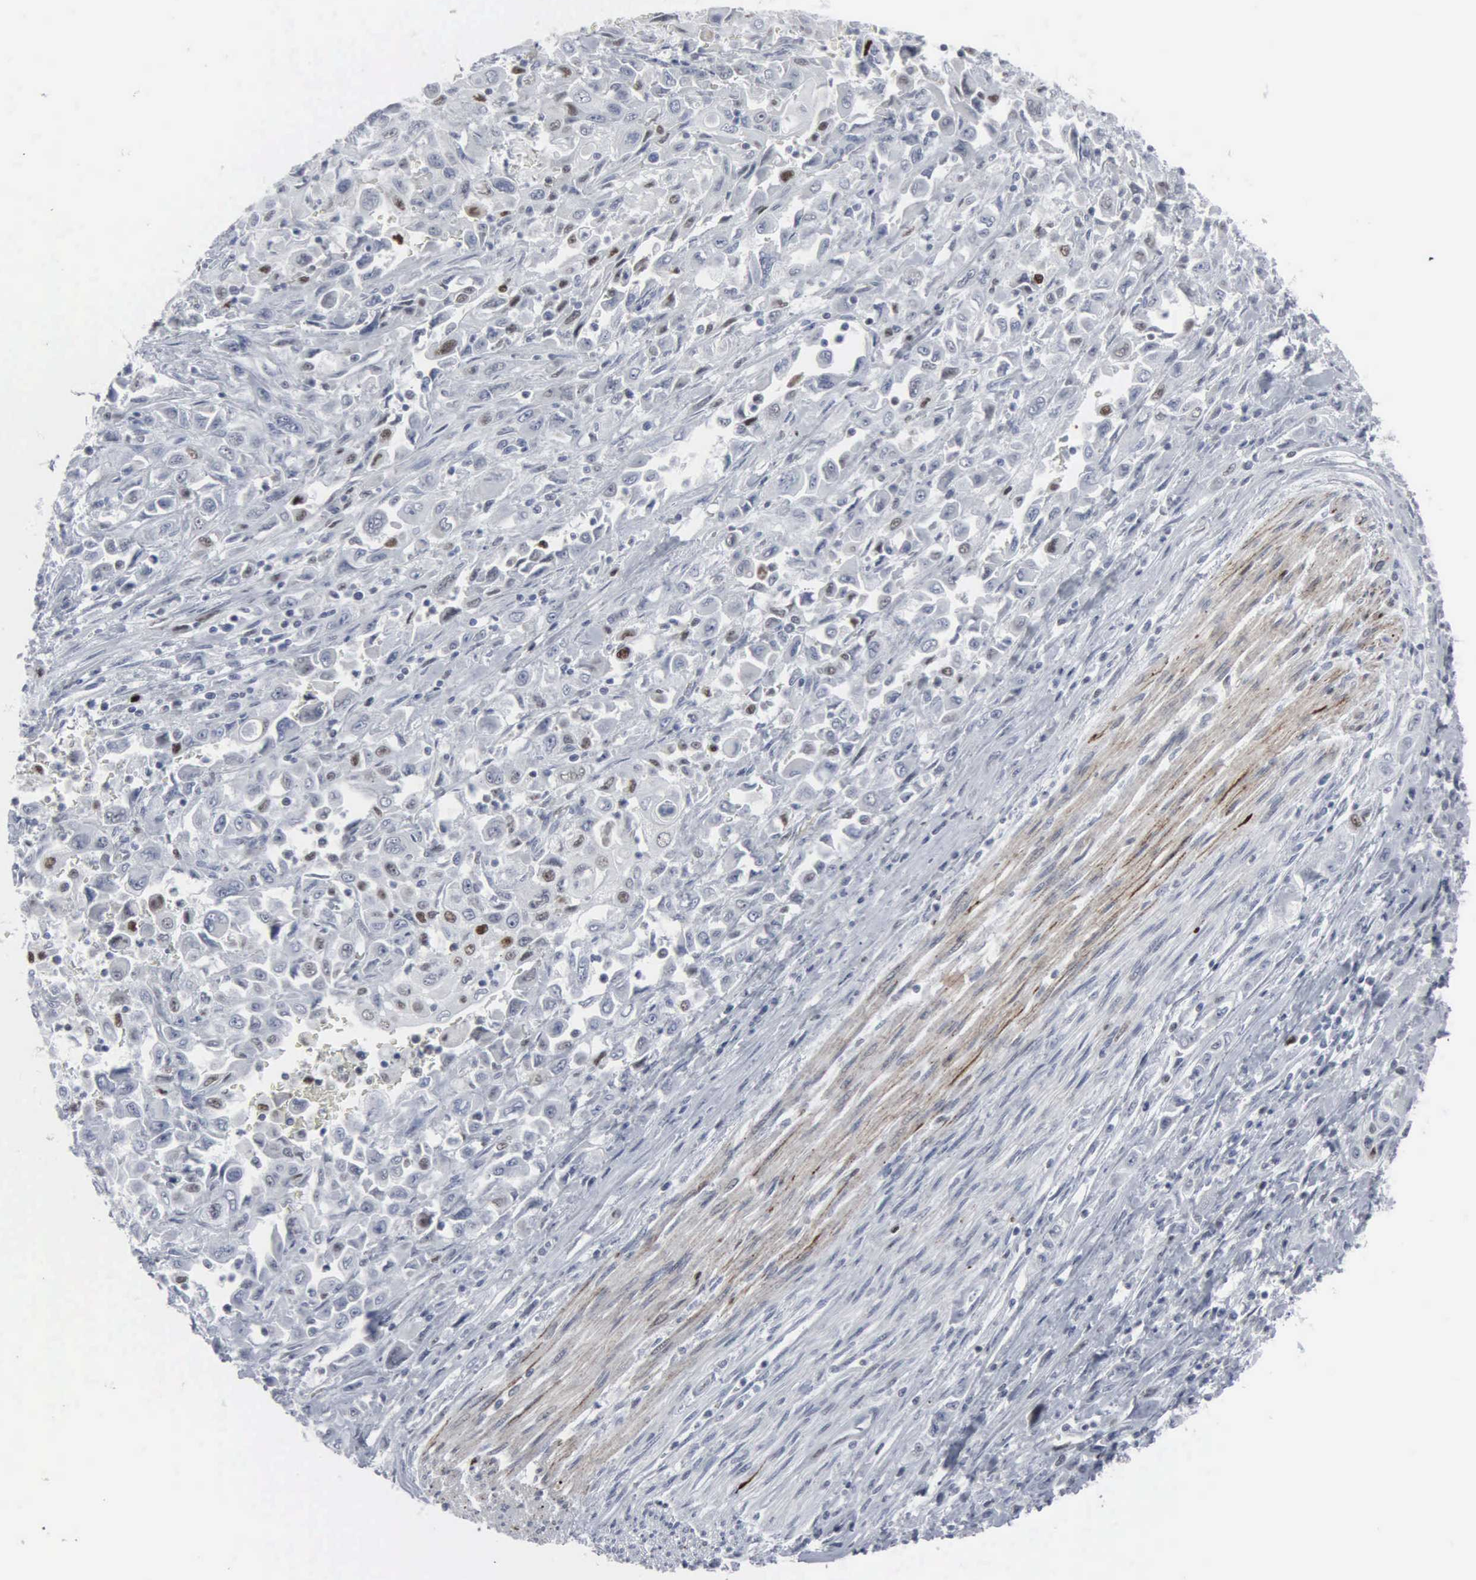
{"staining": {"intensity": "moderate", "quantity": "<25%", "location": "nuclear"}, "tissue": "pancreatic cancer", "cell_type": "Tumor cells", "image_type": "cancer", "snomed": [{"axis": "morphology", "description": "Adenocarcinoma, NOS"}, {"axis": "topography", "description": "Pancreas"}], "caption": "Adenocarcinoma (pancreatic) stained for a protein (brown) reveals moderate nuclear positive staining in approximately <25% of tumor cells.", "gene": "CCND3", "patient": {"sex": "male", "age": 70}}